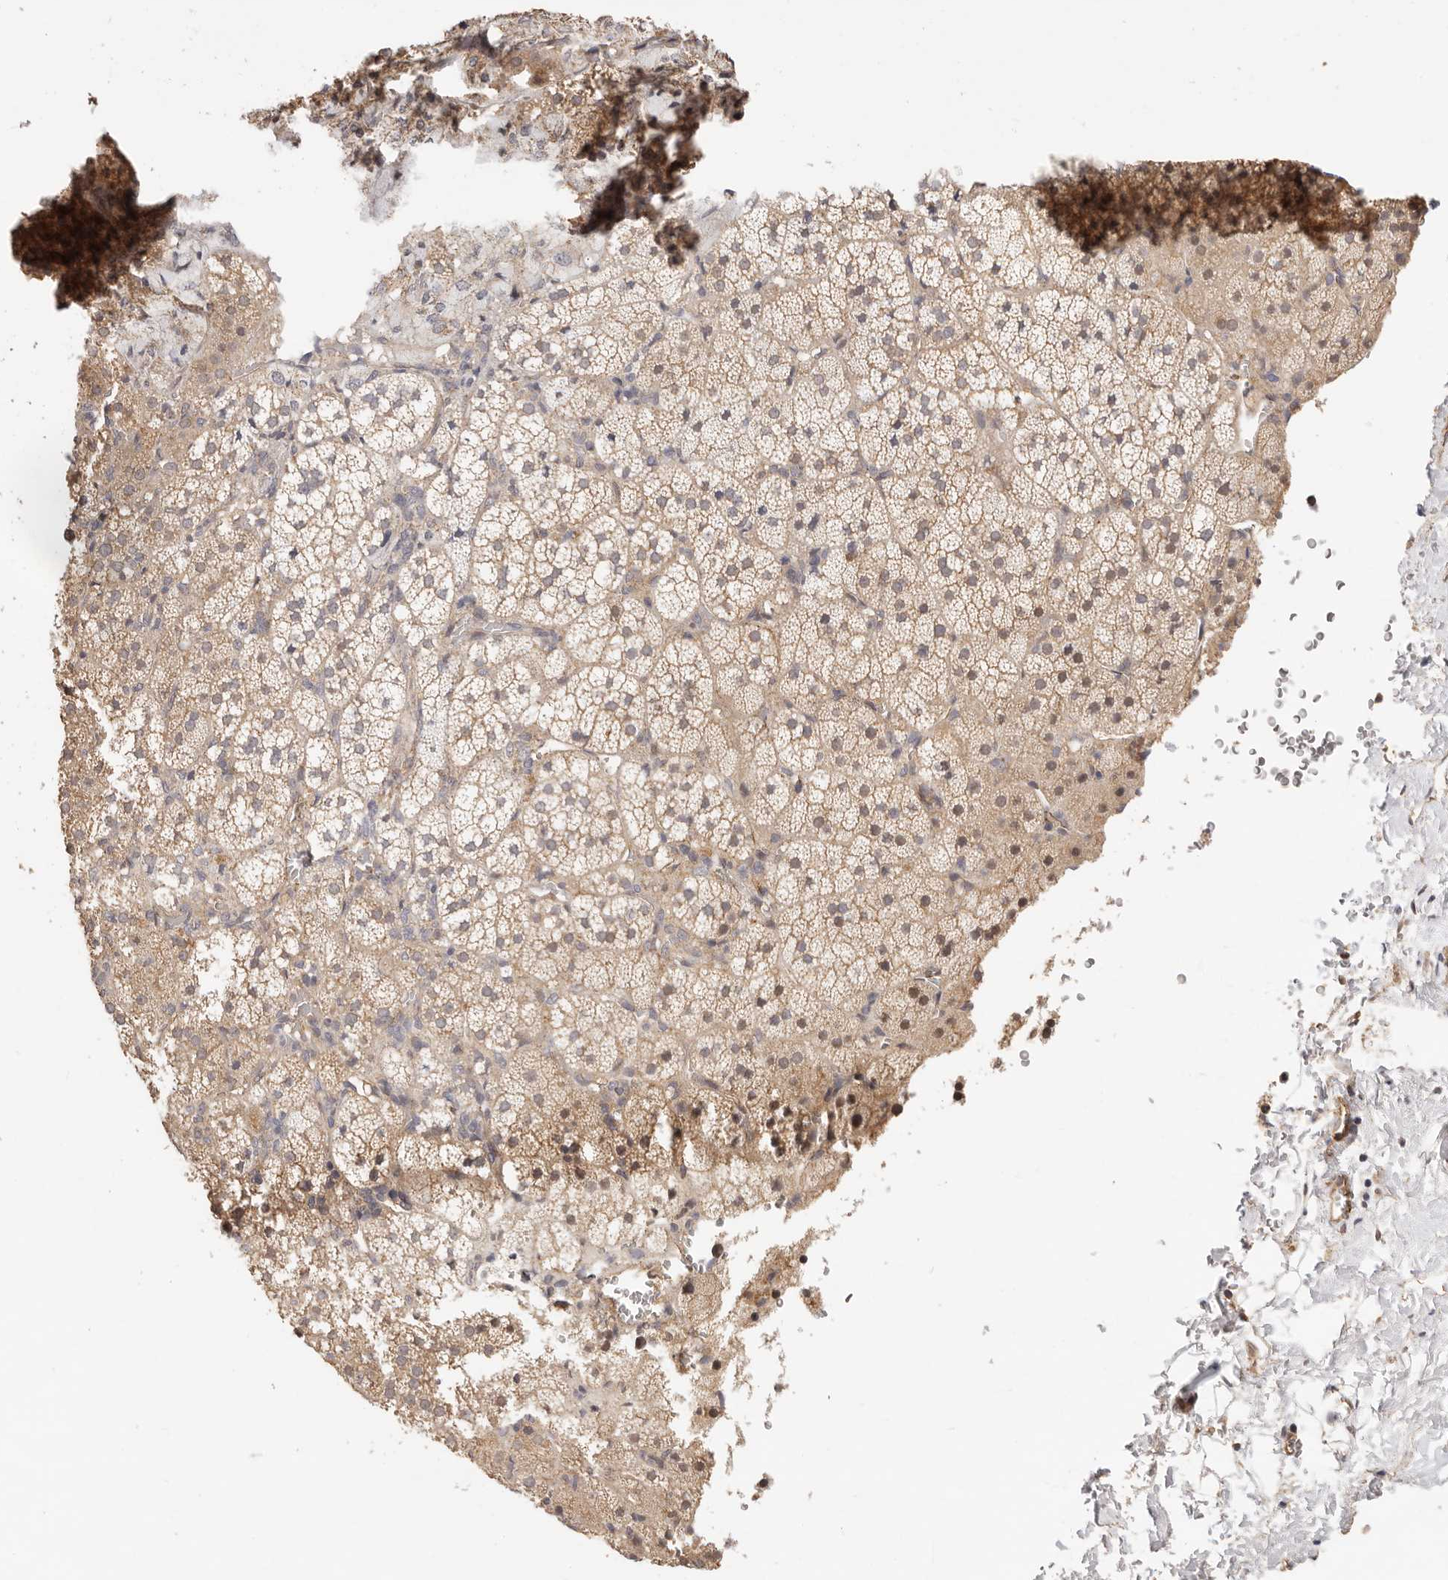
{"staining": {"intensity": "weak", "quantity": ">75%", "location": "cytoplasmic/membranous,nuclear"}, "tissue": "adrenal gland", "cell_type": "Glandular cells", "image_type": "normal", "snomed": [{"axis": "morphology", "description": "Normal tissue, NOS"}, {"axis": "topography", "description": "Adrenal gland"}], "caption": "Glandular cells show low levels of weak cytoplasmic/membranous,nuclear positivity in approximately >75% of cells in benign adrenal gland. (IHC, brightfield microscopy, high magnification).", "gene": "AFDN", "patient": {"sex": "female", "age": 44}}